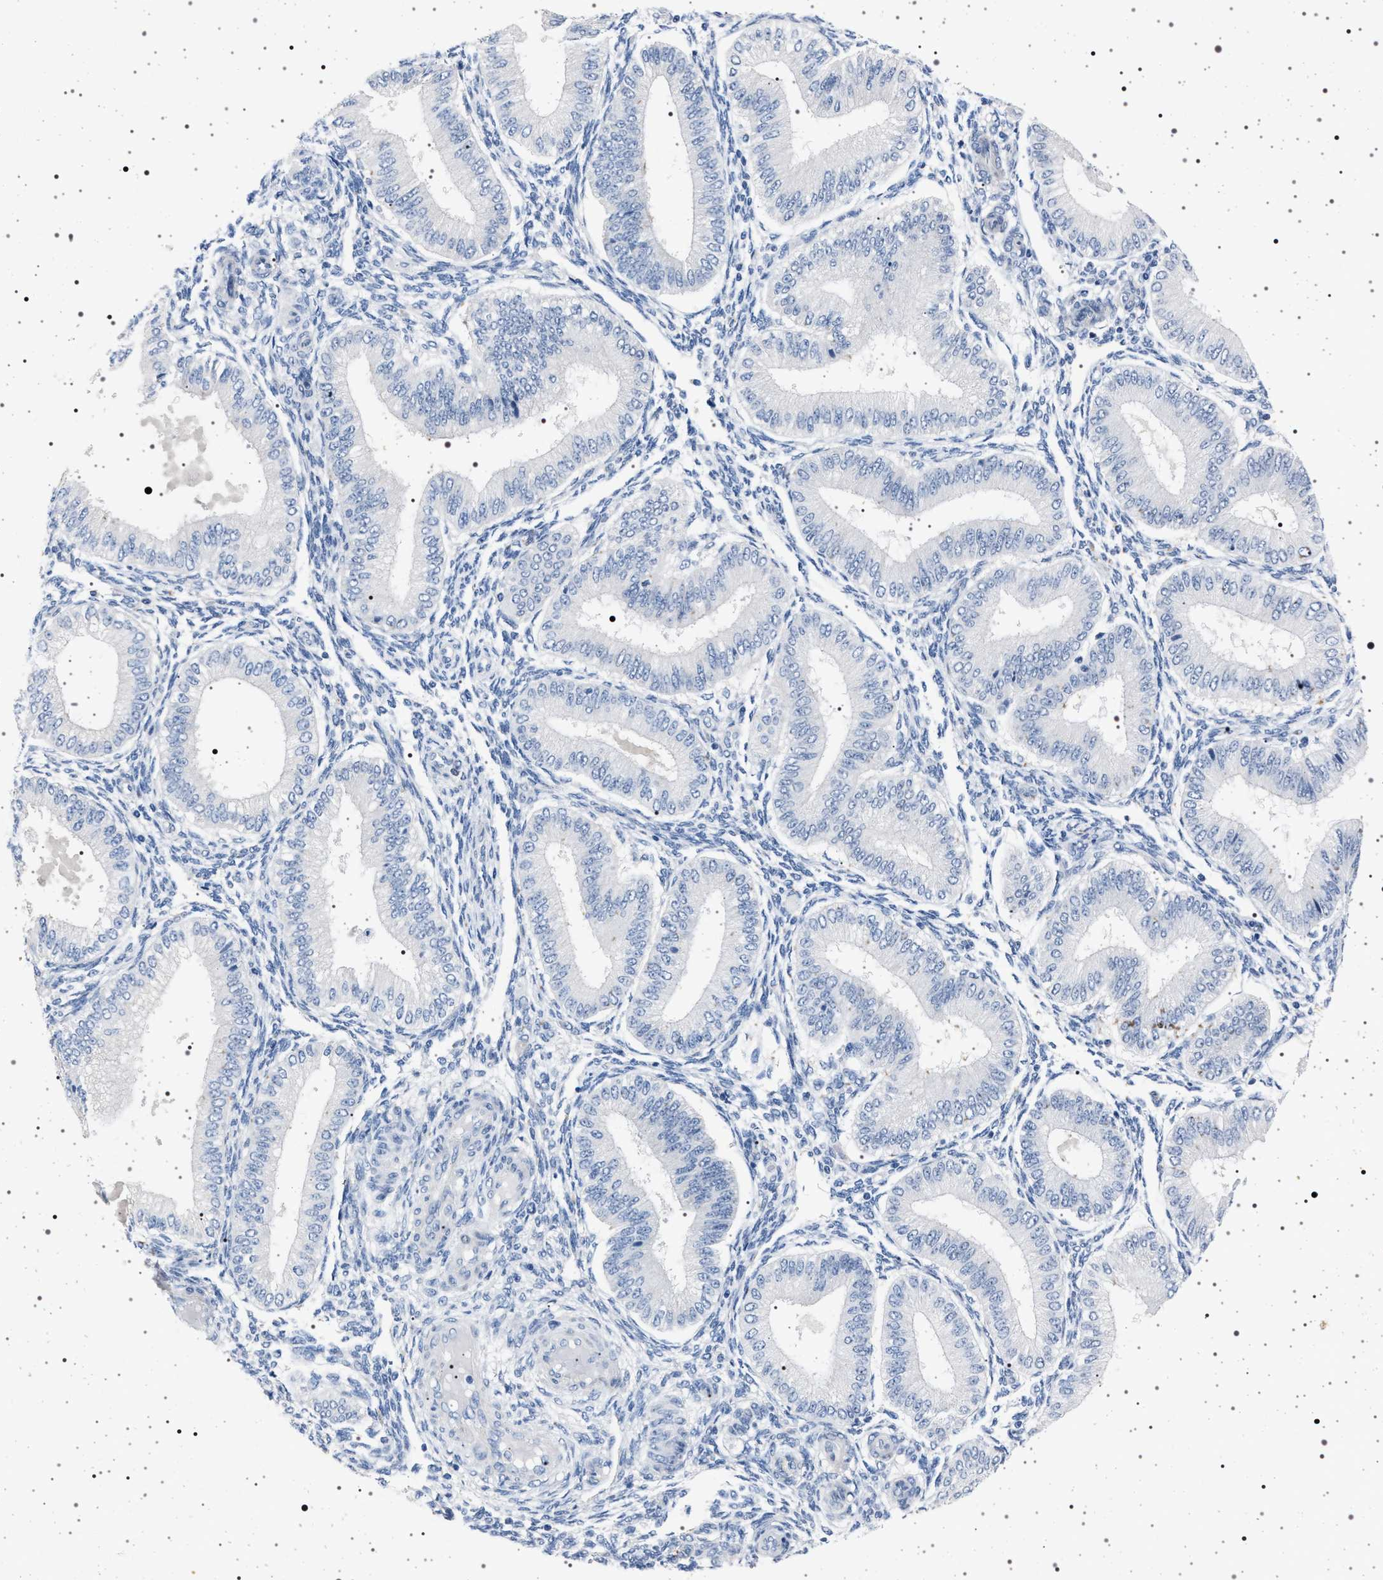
{"staining": {"intensity": "negative", "quantity": "none", "location": "none"}, "tissue": "endometrium", "cell_type": "Cells in endometrial stroma", "image_type": "normal", "snomed": [{"axis": "morphology", "description": "Normal tissue, NOS"}, {"axis": "topography", "description": "Endometrium"}], "caption": "High magnification brightfield microscopy of normal endometrium stained with DAB (brown) and counterstained with hematoxylin (blue): cells in endometrial stroma show no significant staining.", "gene": "NAT9", "patient": {"sex": "female", "age": 39}}